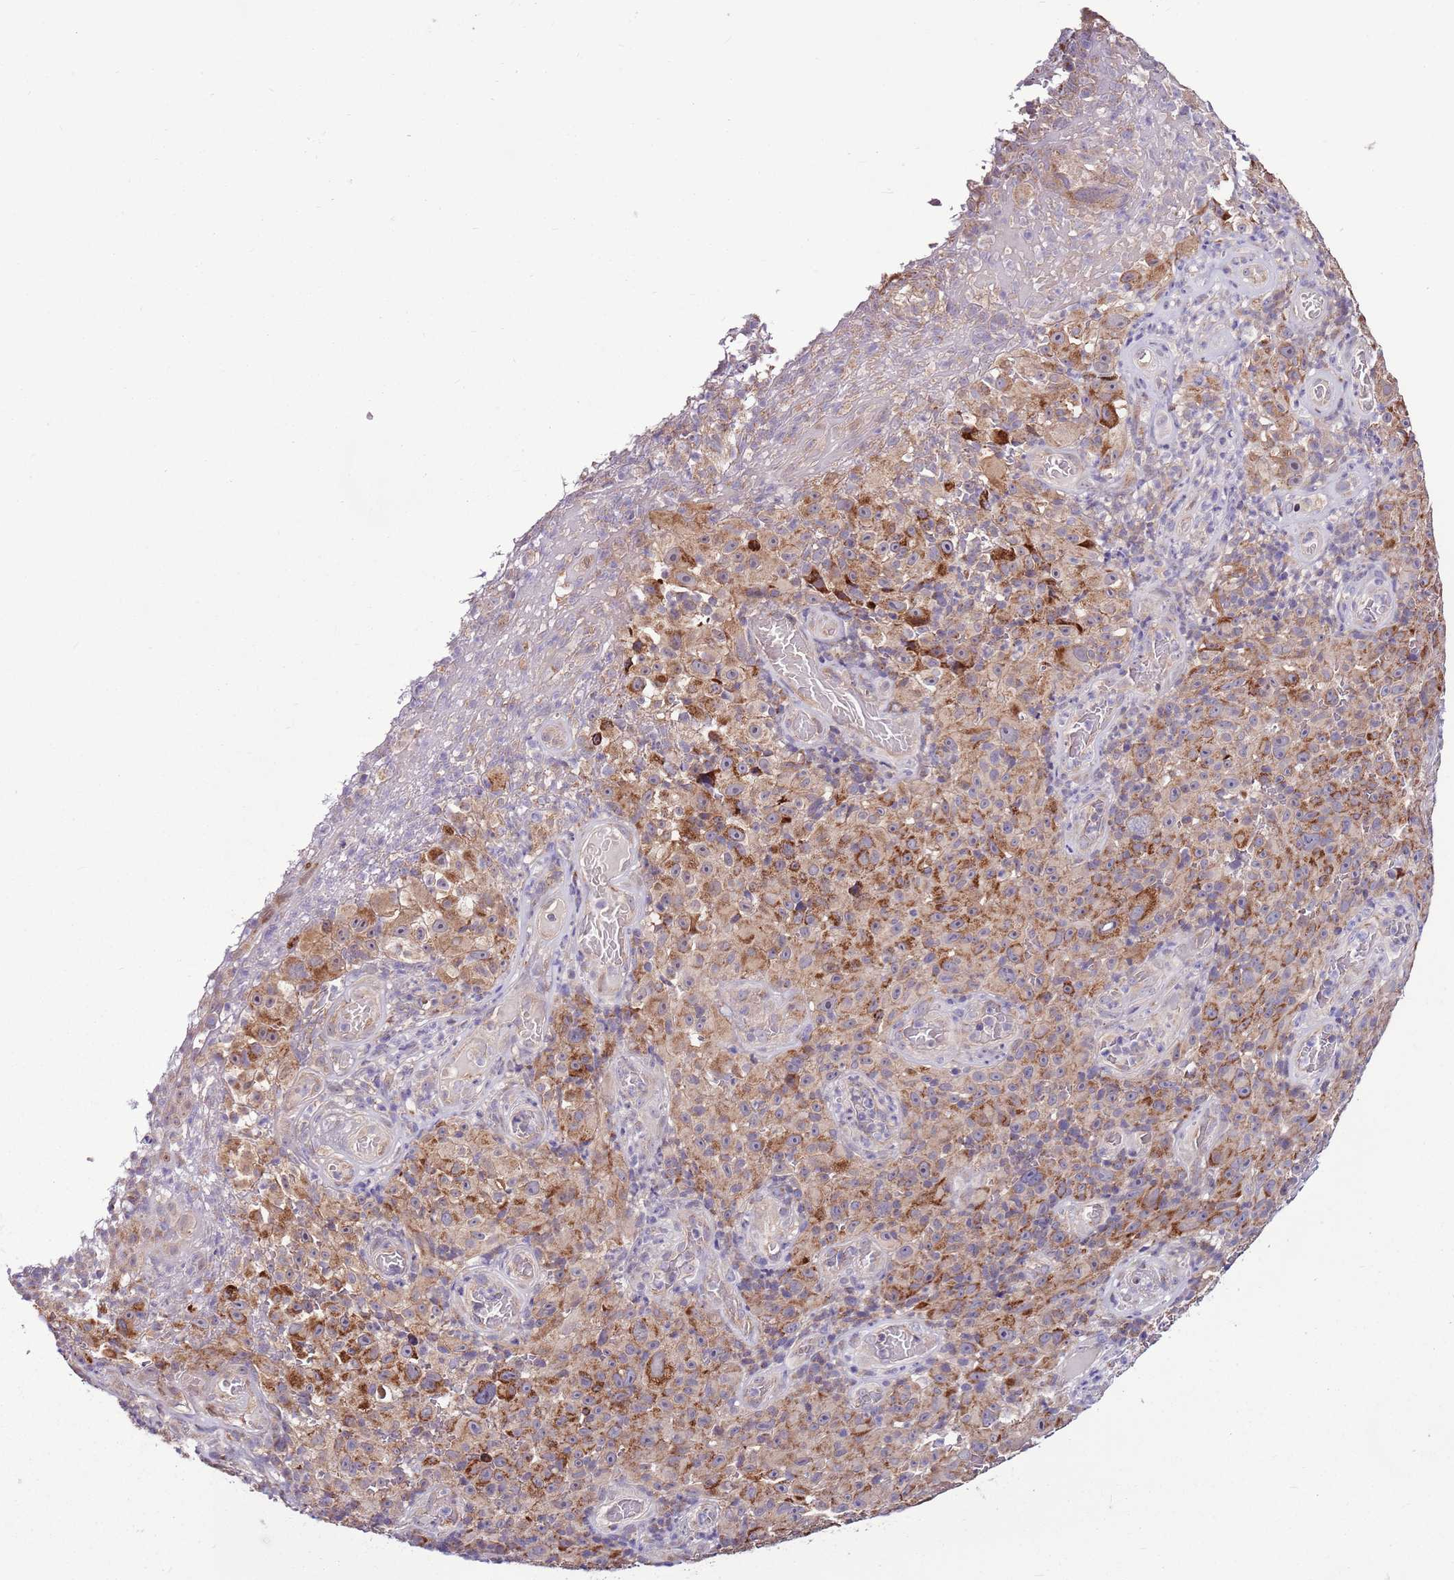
{"staining": {"intensity": "strong", "quantity": "25%-75%", "location": "cytoplasmic/membranous"}, "tissue": "melanoma", "cell_type": "Tumor cells", "image_type": "cancer", "snomed": [{"axis": "morphology", "description": "Malignant melanoma, NOS"}, {"axis": "topography", "description": "Skin"}], "caption": "Melanoma stained for a protein (brown) demonstrates strong cytoplasmic/membranous positive expression in about 25%-75% of tumor cells.", "gene": "SMG1", "patient": {"sex": "female", "age": 82}}